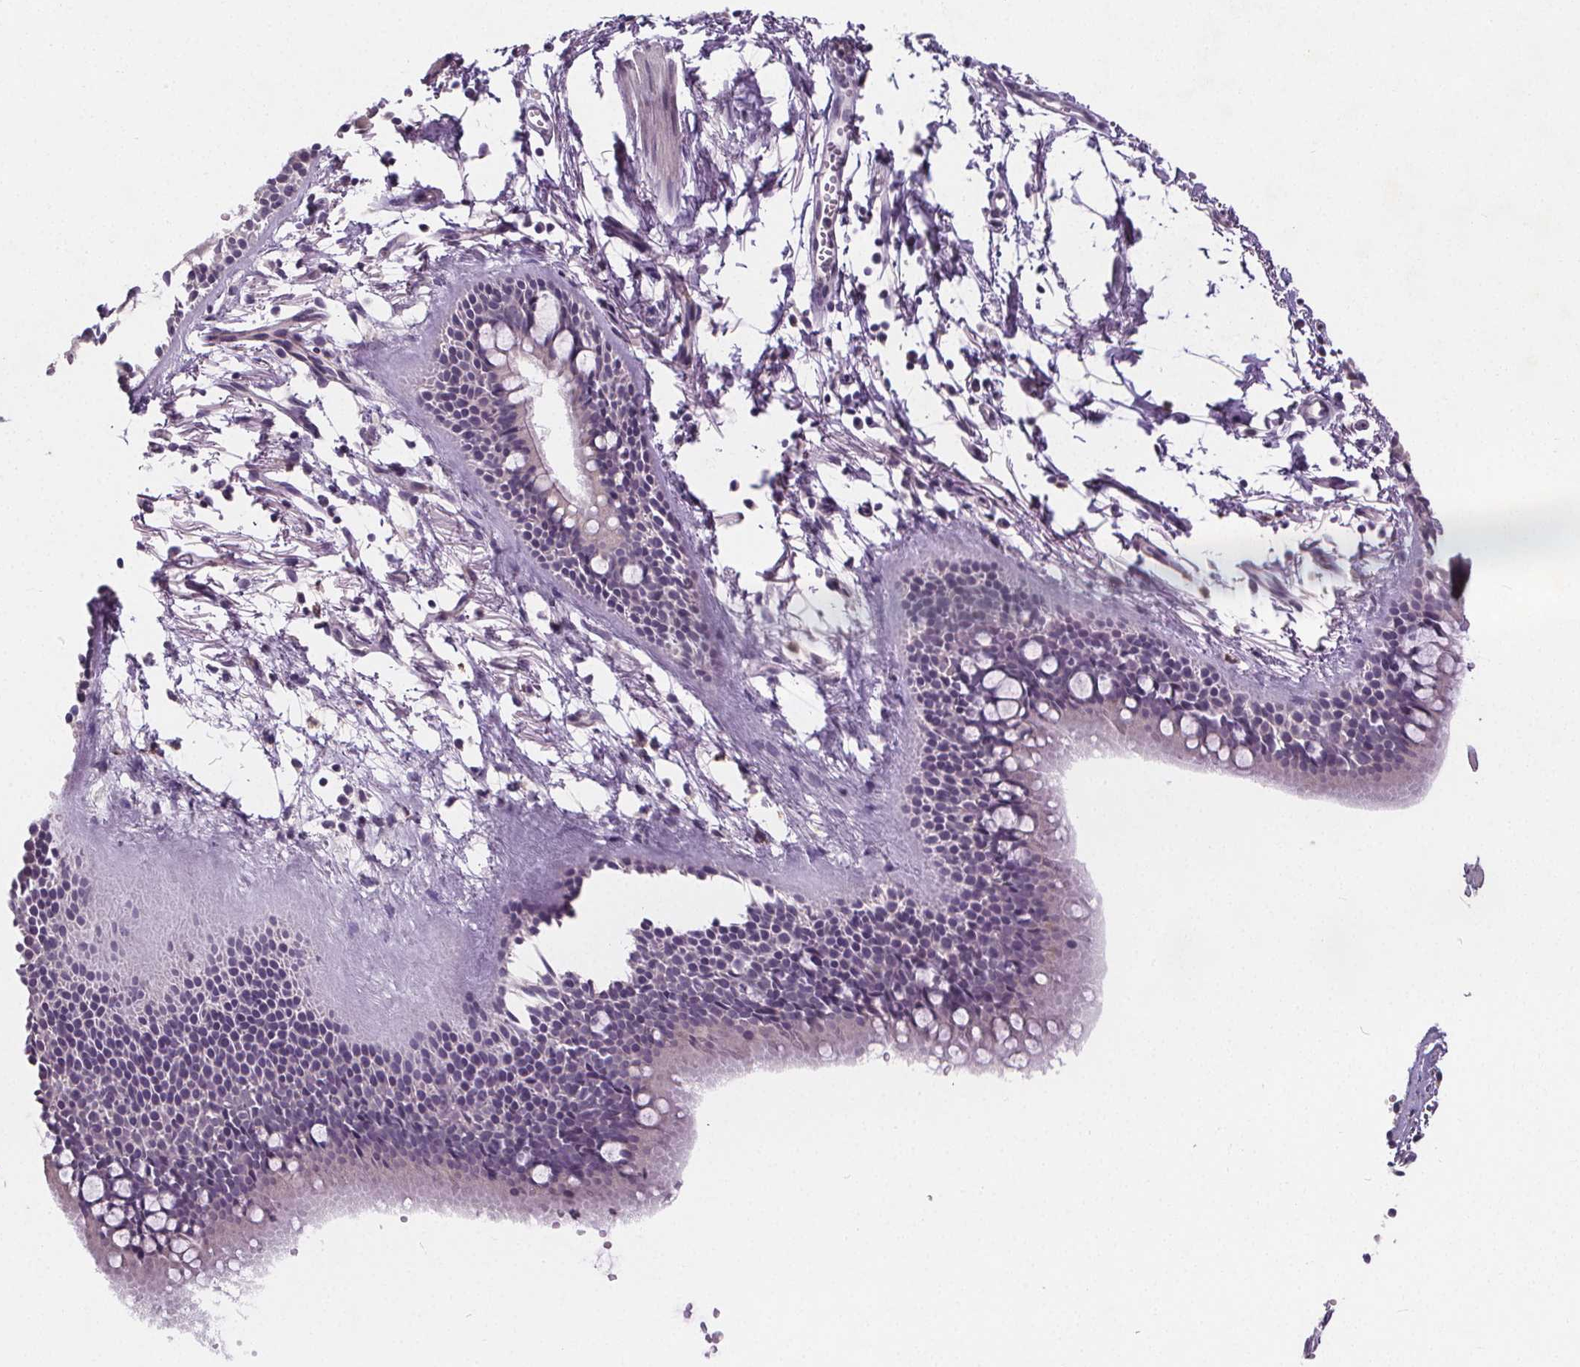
{"staining": {"intensity": "negative", "quantity": "none", "location": "none"}, "tissue": "bronchus", "cell_type": "Respiratory epithelial cells", "image_type": "normal", "snomed": [{"axis": "morphology", "description": "Normal tissue, NOS"}, {"axis": "topography", "description": "Bronchus"}], "caption": "This is a micrograph of immunohistochemistry staining of normal bronchus, which shows no expression in respiratory epithelial cells. Nuclei are stained in blue.", "gene": "ATP6V1D", "patient": {"sex": "female", "age": 59}}